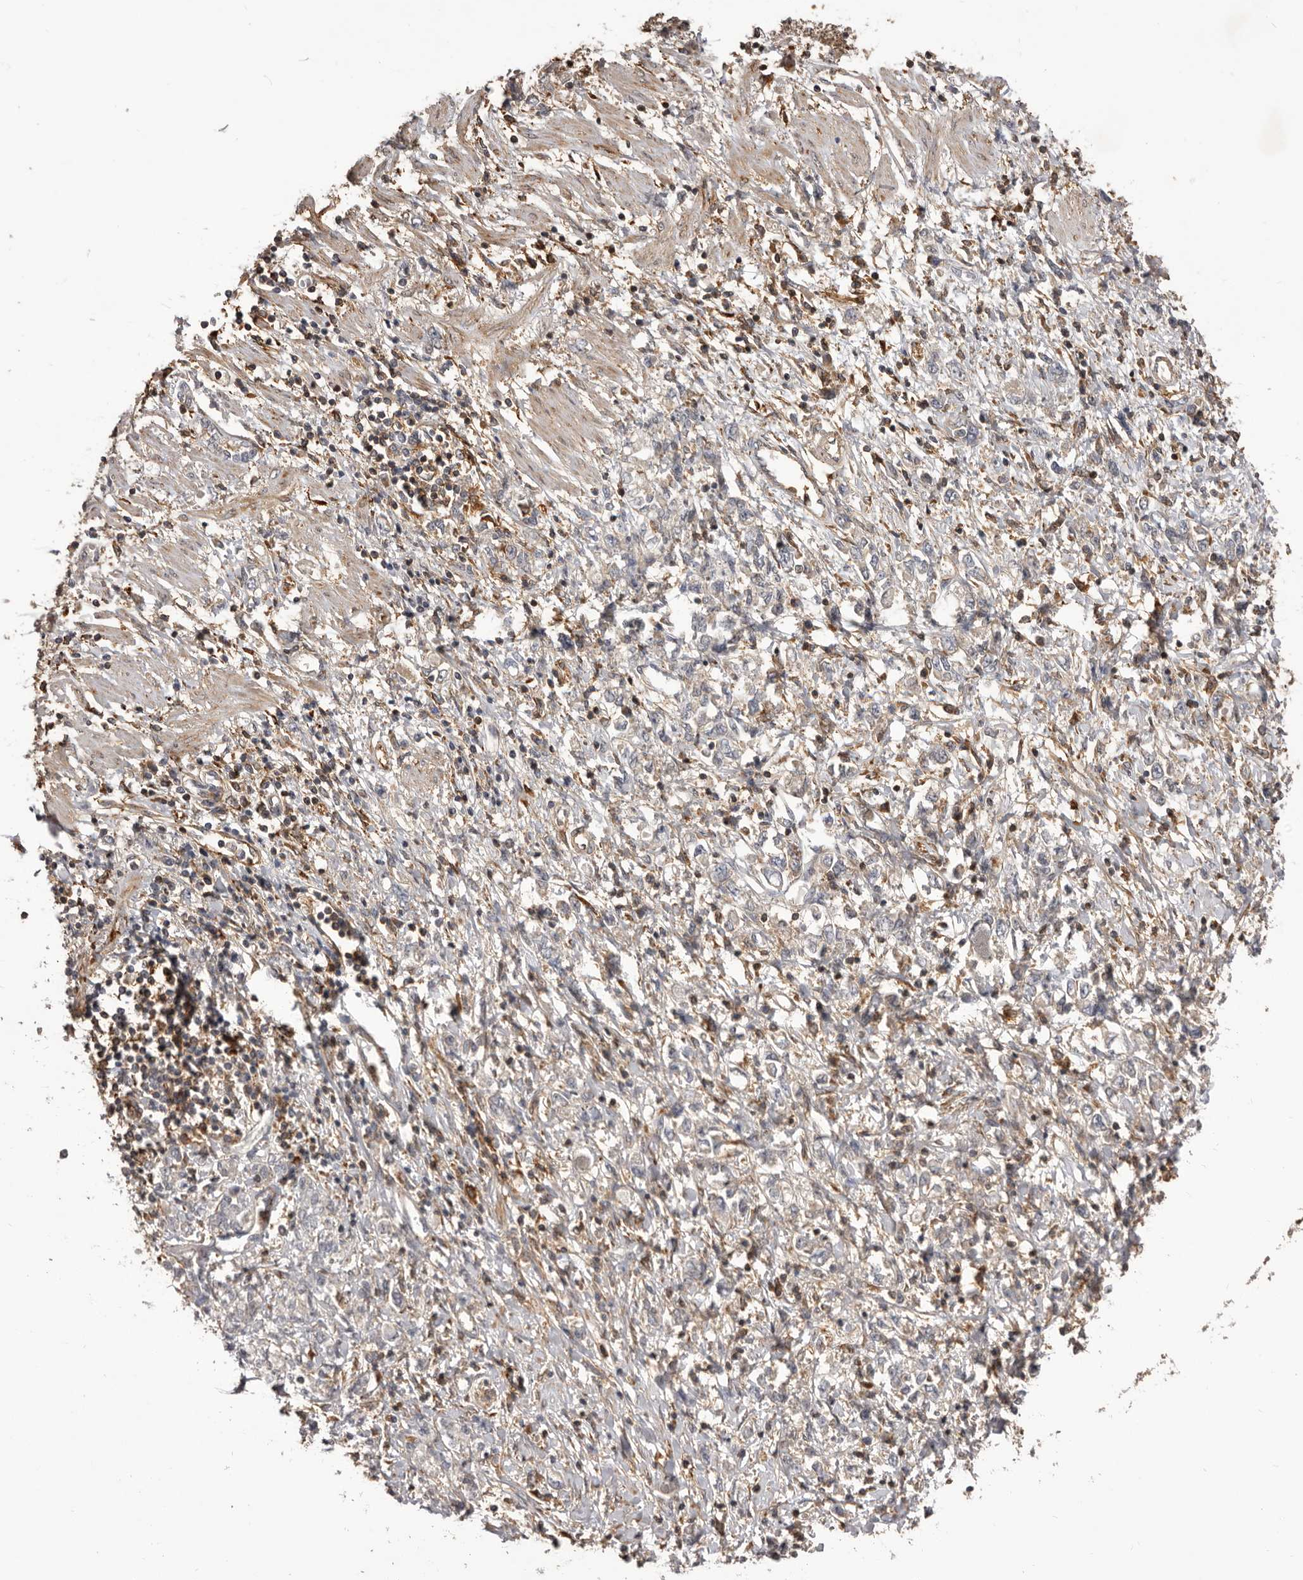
{"staining": {"intensity": "negative", "quantity": "none", "location": "none"}, "tissue": "stomach cancer", "cell_type": "Tumor cells", "image_type": "cancer", "snomed": [{"axis": "morphology", "description": "Adenocarcinoma, NOS"}, {"axis": "topography", "description": "Stomach"}], "caption": "There is no significant positivity in tumor cells of stomach cancer.", "gene": "GLIPR2", "patient": {"sex": "female", "age": 76}}